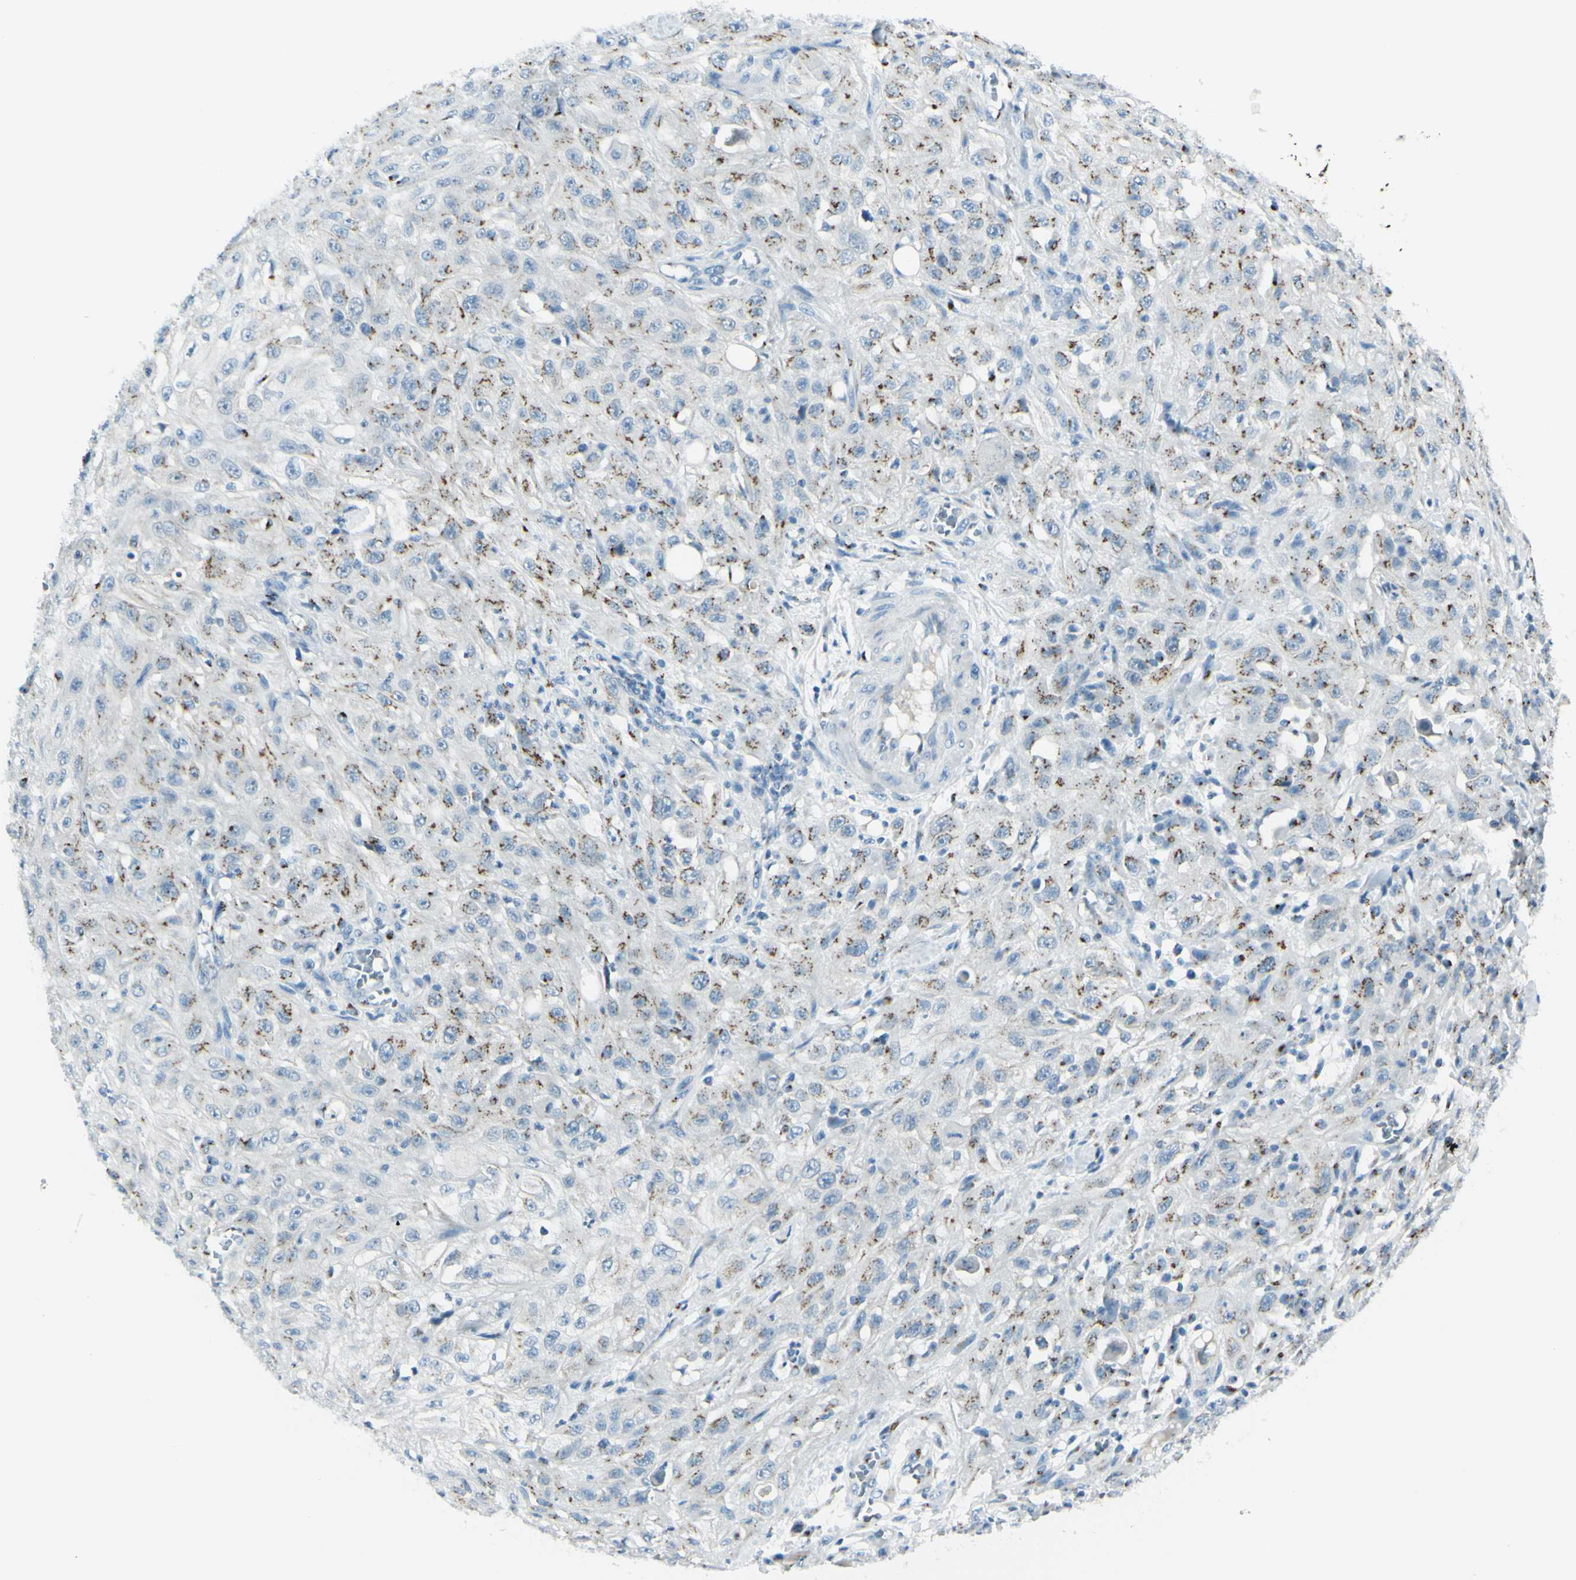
{"staining": {"intensity": "weak", "quantity": ">75%", "location": "cytoplasmic/membranous"}, "tissue": "skin cancer", "cell_type": "Tumor cells", "image_type": "cancer", "snomed": [{"axis": "morphology", "description": "Squamous cell carcinoma, NOS"}, {"axis": "morphology", "description": "Squamous cell carcinoma, metastatic, NOS"}, {"axis": "topography", "description": "Skin"}, {"axis": "topography", "description": "Lymph node"}], "caption": "IHC micrograph of neoplastic tissue: human skin cancer stained using immunohistochemistry shows low levels of weak protein expression localized specifically in the cytoplasmic/membranous of tumor cells, appearing as a cytoplasmic/membranous brown color.", "gene": "B4GALT1", "patient": {"sex": "male", "age": 75}}